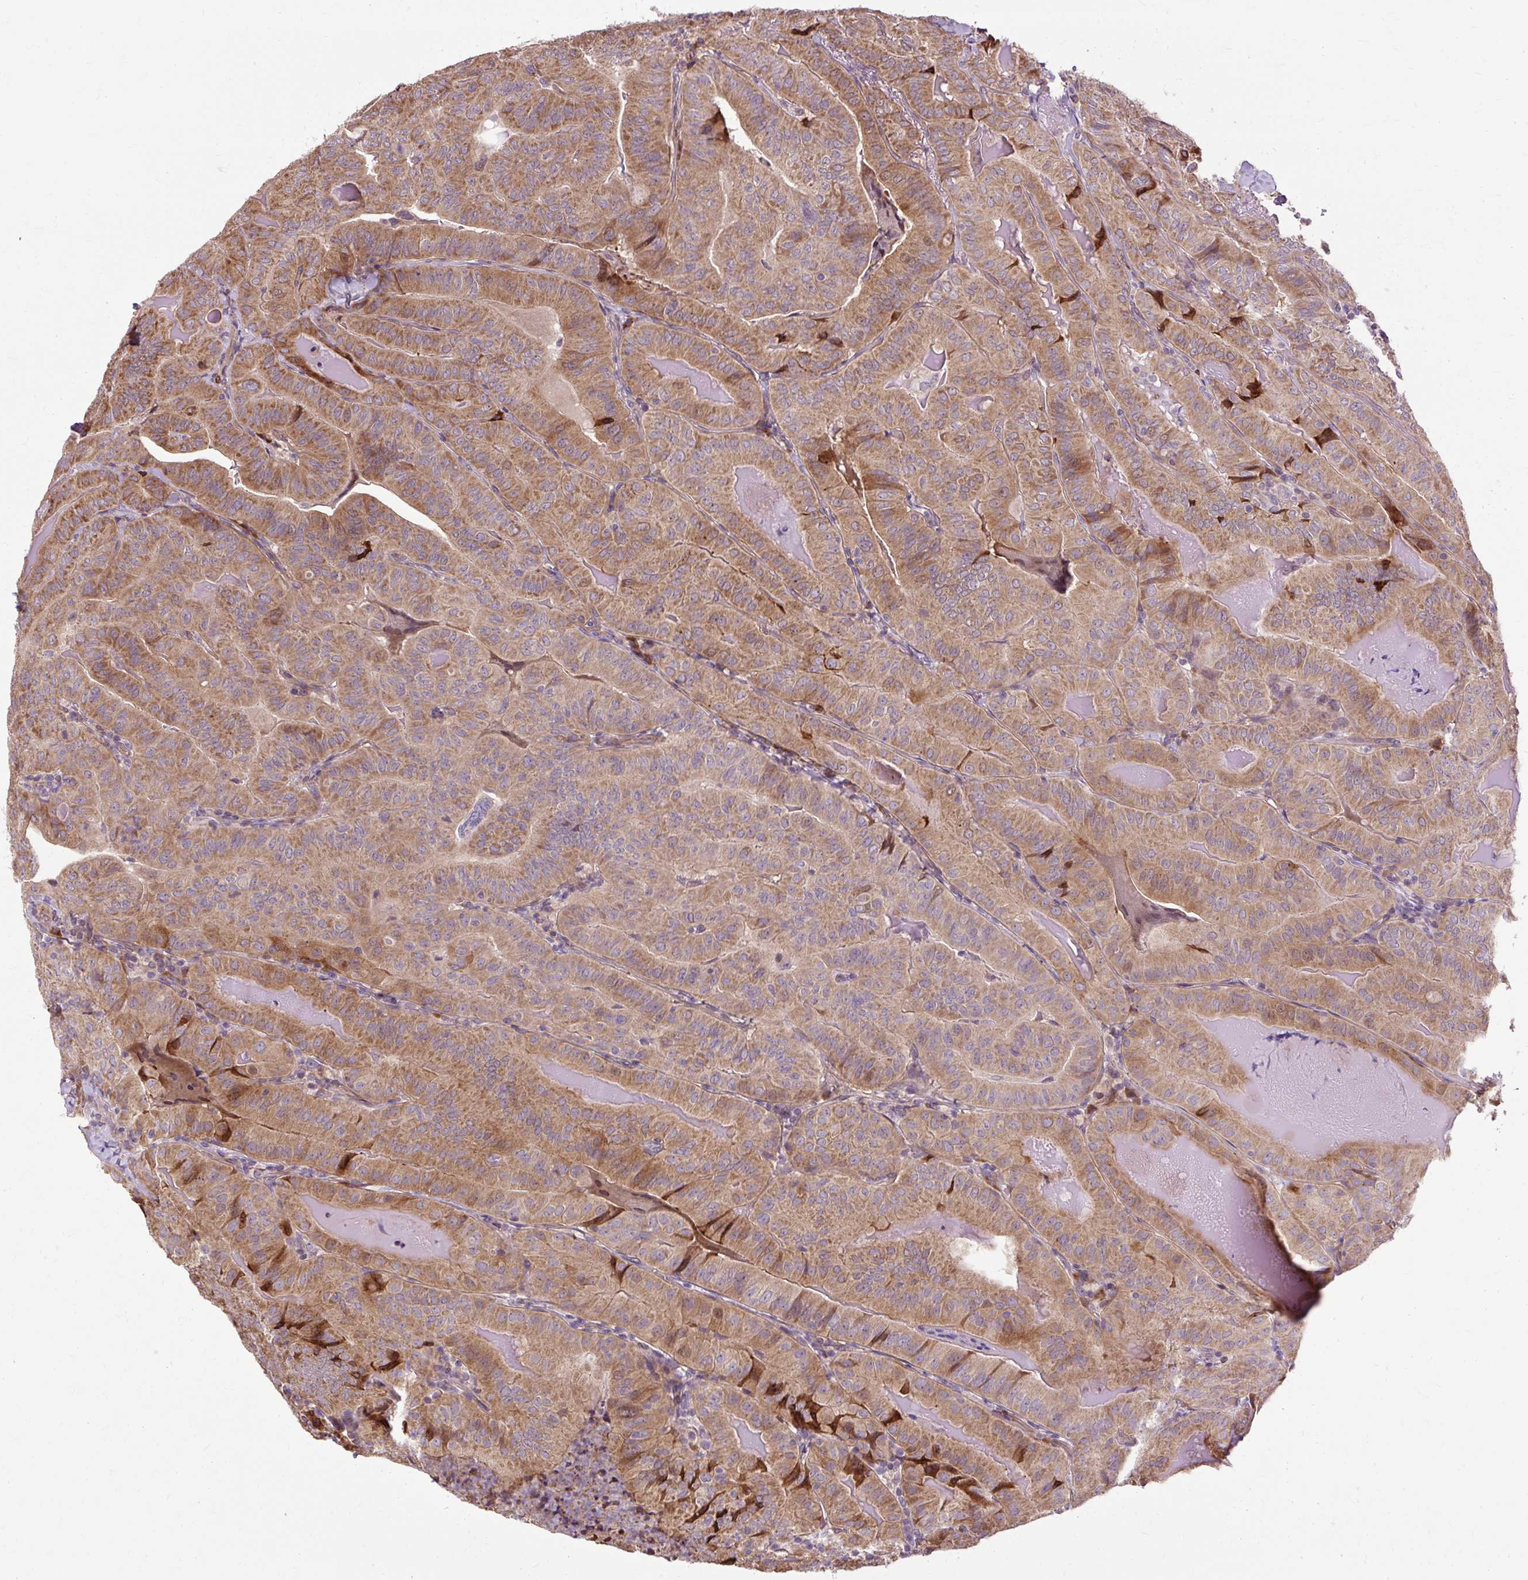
{"staining": {"intensity": "moderate", "quantity": ">75%", "location": "cytoplasmic/membranous"}, "tissue": "thyroid cancer", "cell_type": "Tumor cells", "image_type": "cancer", "snomed": [{"axis": "morphology", "description": "Papillary adenocarcinoma, NOS"}, {"axis": "topography", "description": "Thyroid gland"}], "caption": "This is an image of IHC staining of thyroid cancer, which shows moderate positivity in the cytoplasmic/membranous of tumor cells.", "gene": "FLRT1", "patient": {"sex": "female", "age": 68}}